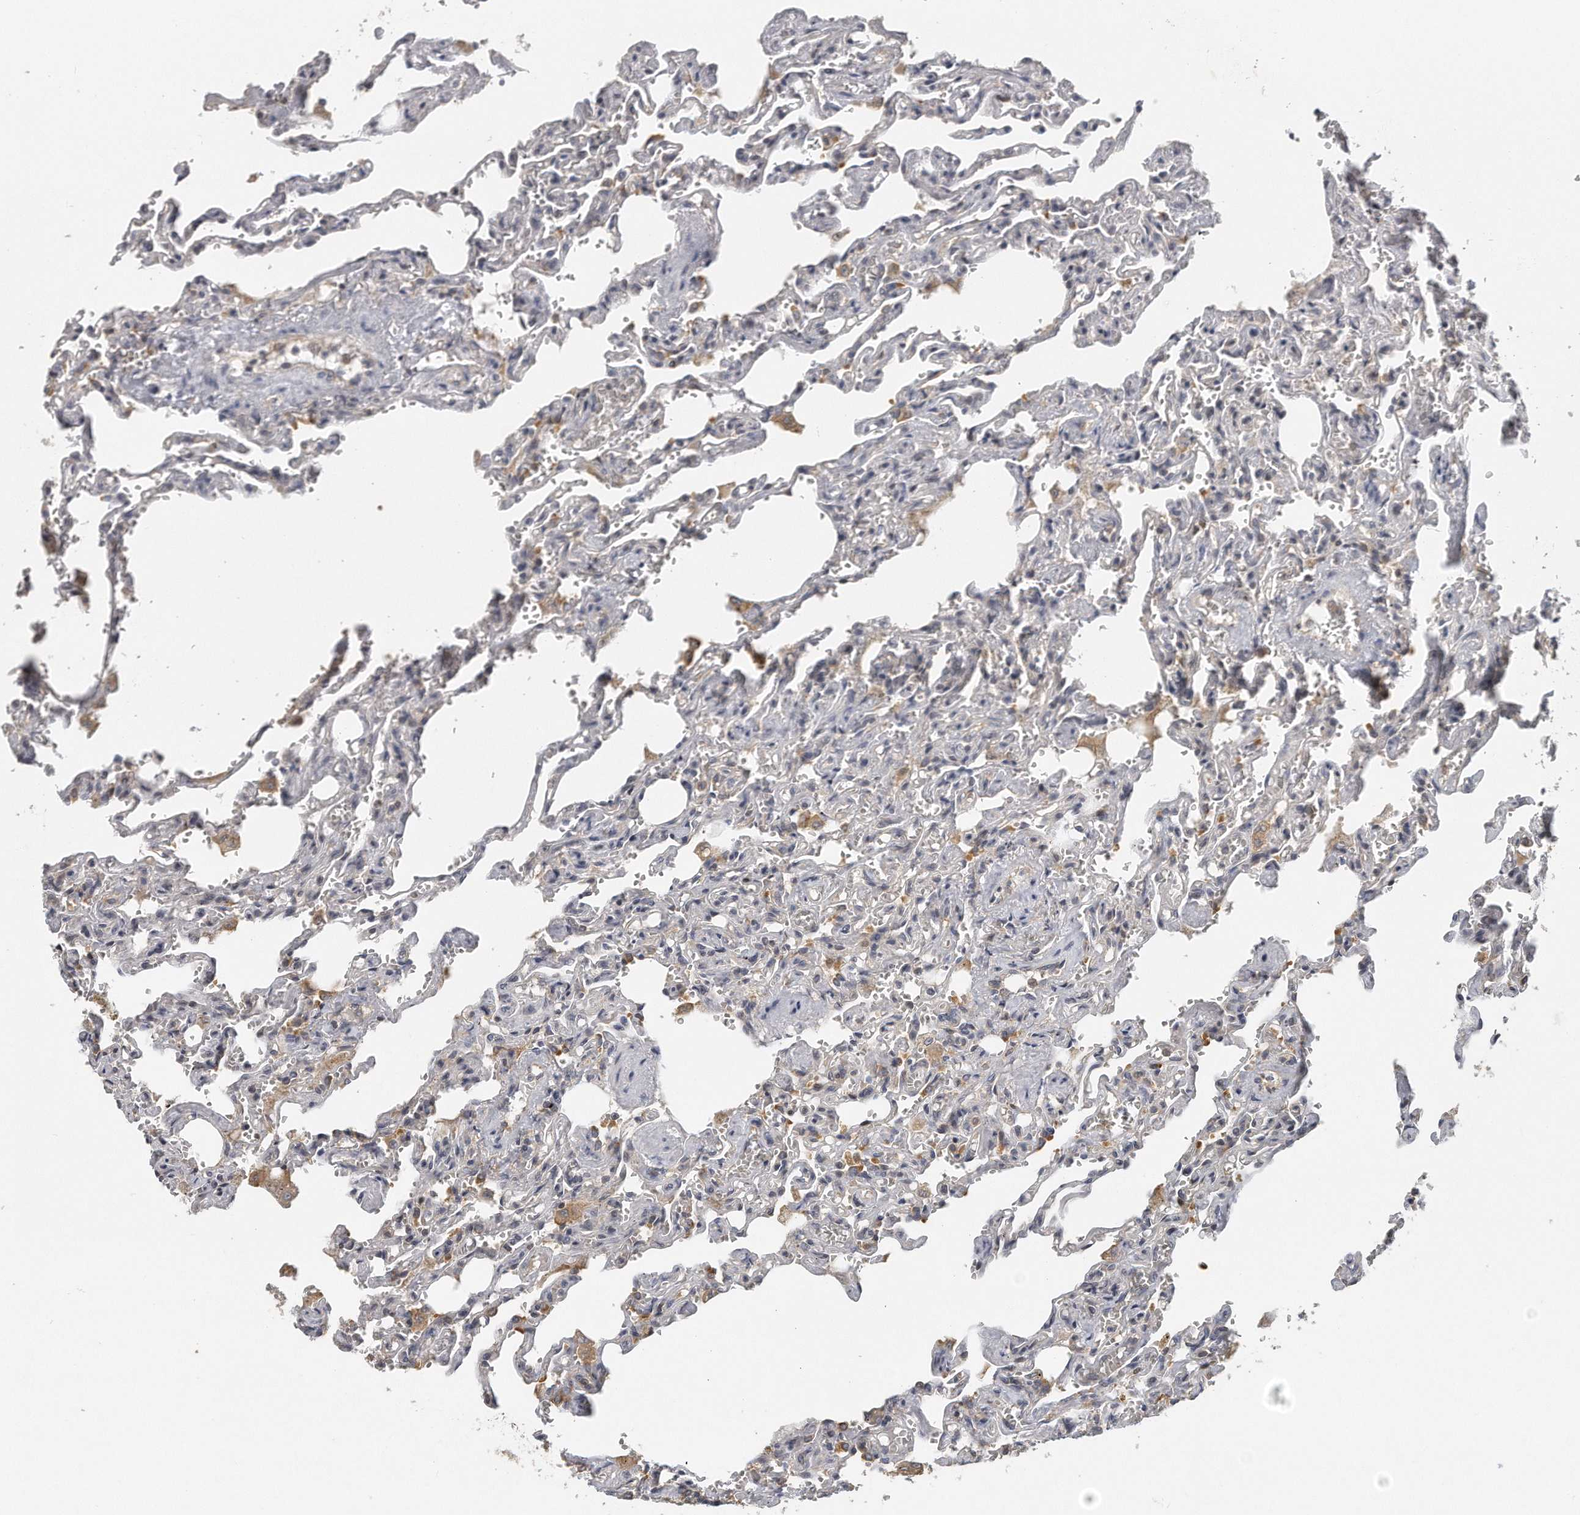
{"staining": {"intensity": "moderate", "quantity": "<25%", "location": "cytoplasmic/membranous"}, "tissue": "lung", "cell_type": "Alveolar cells", "image_type": "normal", "snomed": [{"axis": "morphology", "description": "Normal tissue, NOS"}, {"axis": "topography", "description": "Lung"}], "caption": "An image of lung stained for a protein exhibits moderate cytoplasmic/membranous brown staining in alveolar cells. Nuclei are stained in blue.", "gene": "EIF3I", "patient": {"sex": "male", "age": 21}}